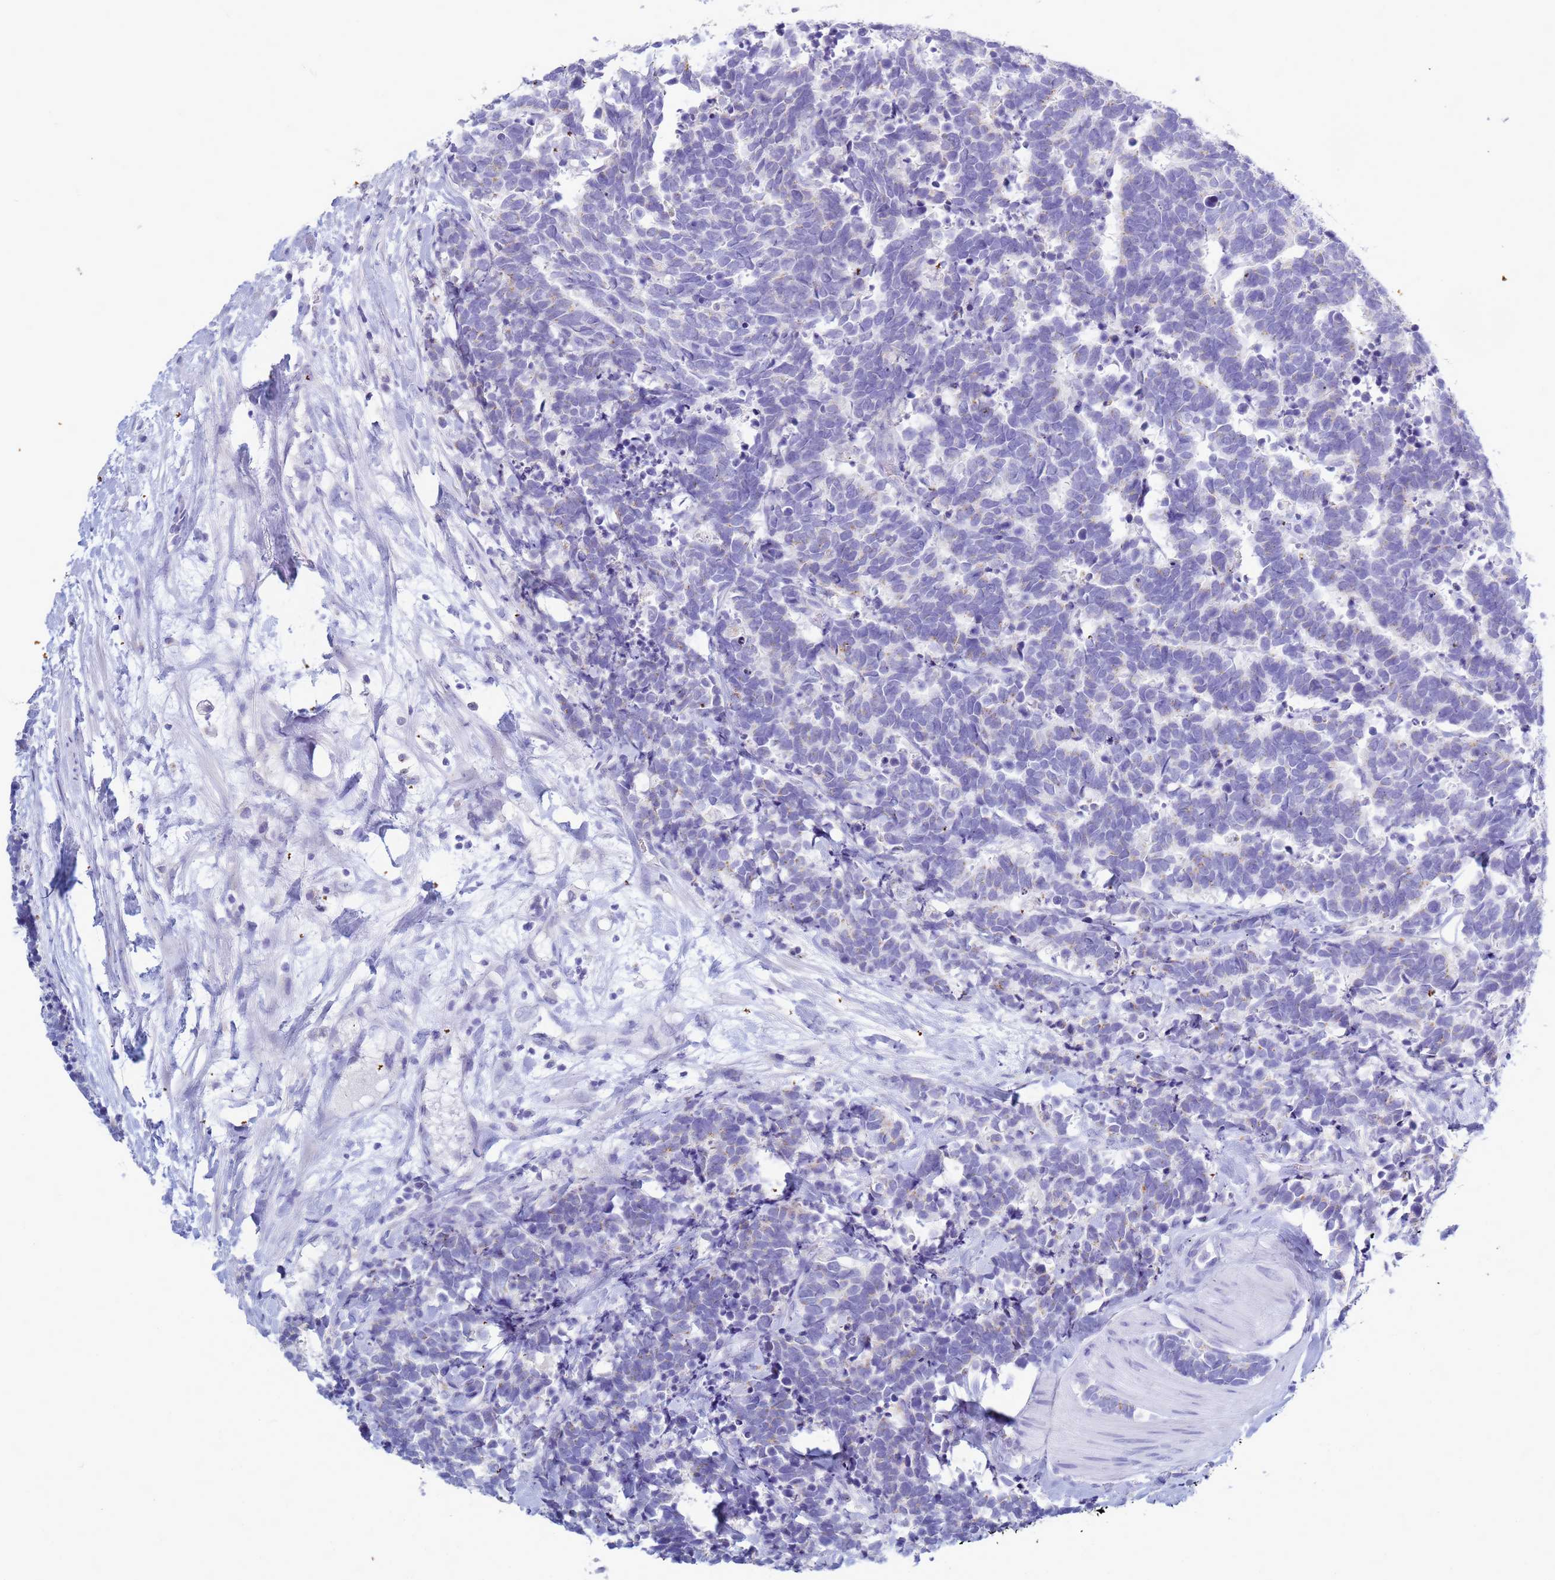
{"staining": {"intensity": "negative", "quantity": "none", "location": "none"}, "tissue": "carcinoid", "cell_type": "Tumor cells", "image_type": "cancer", "snomed": [{"axis": "morphology", "description": "Carcinoma, NOS"}, {"axis": "morphology", "description": "Carcinoid, malignant, NOS"}, {"axis": "topography", "description": "Prostate"}], "caption": "IHC histopathology image of neoplastic tissue: human carcinoma stained with DAB (3,3'-diaminobenzidine) shows no significant protein positivity in tumor cells.", "gene": "B3GNT8", "patient": {"sex": "male", "age": 57}}